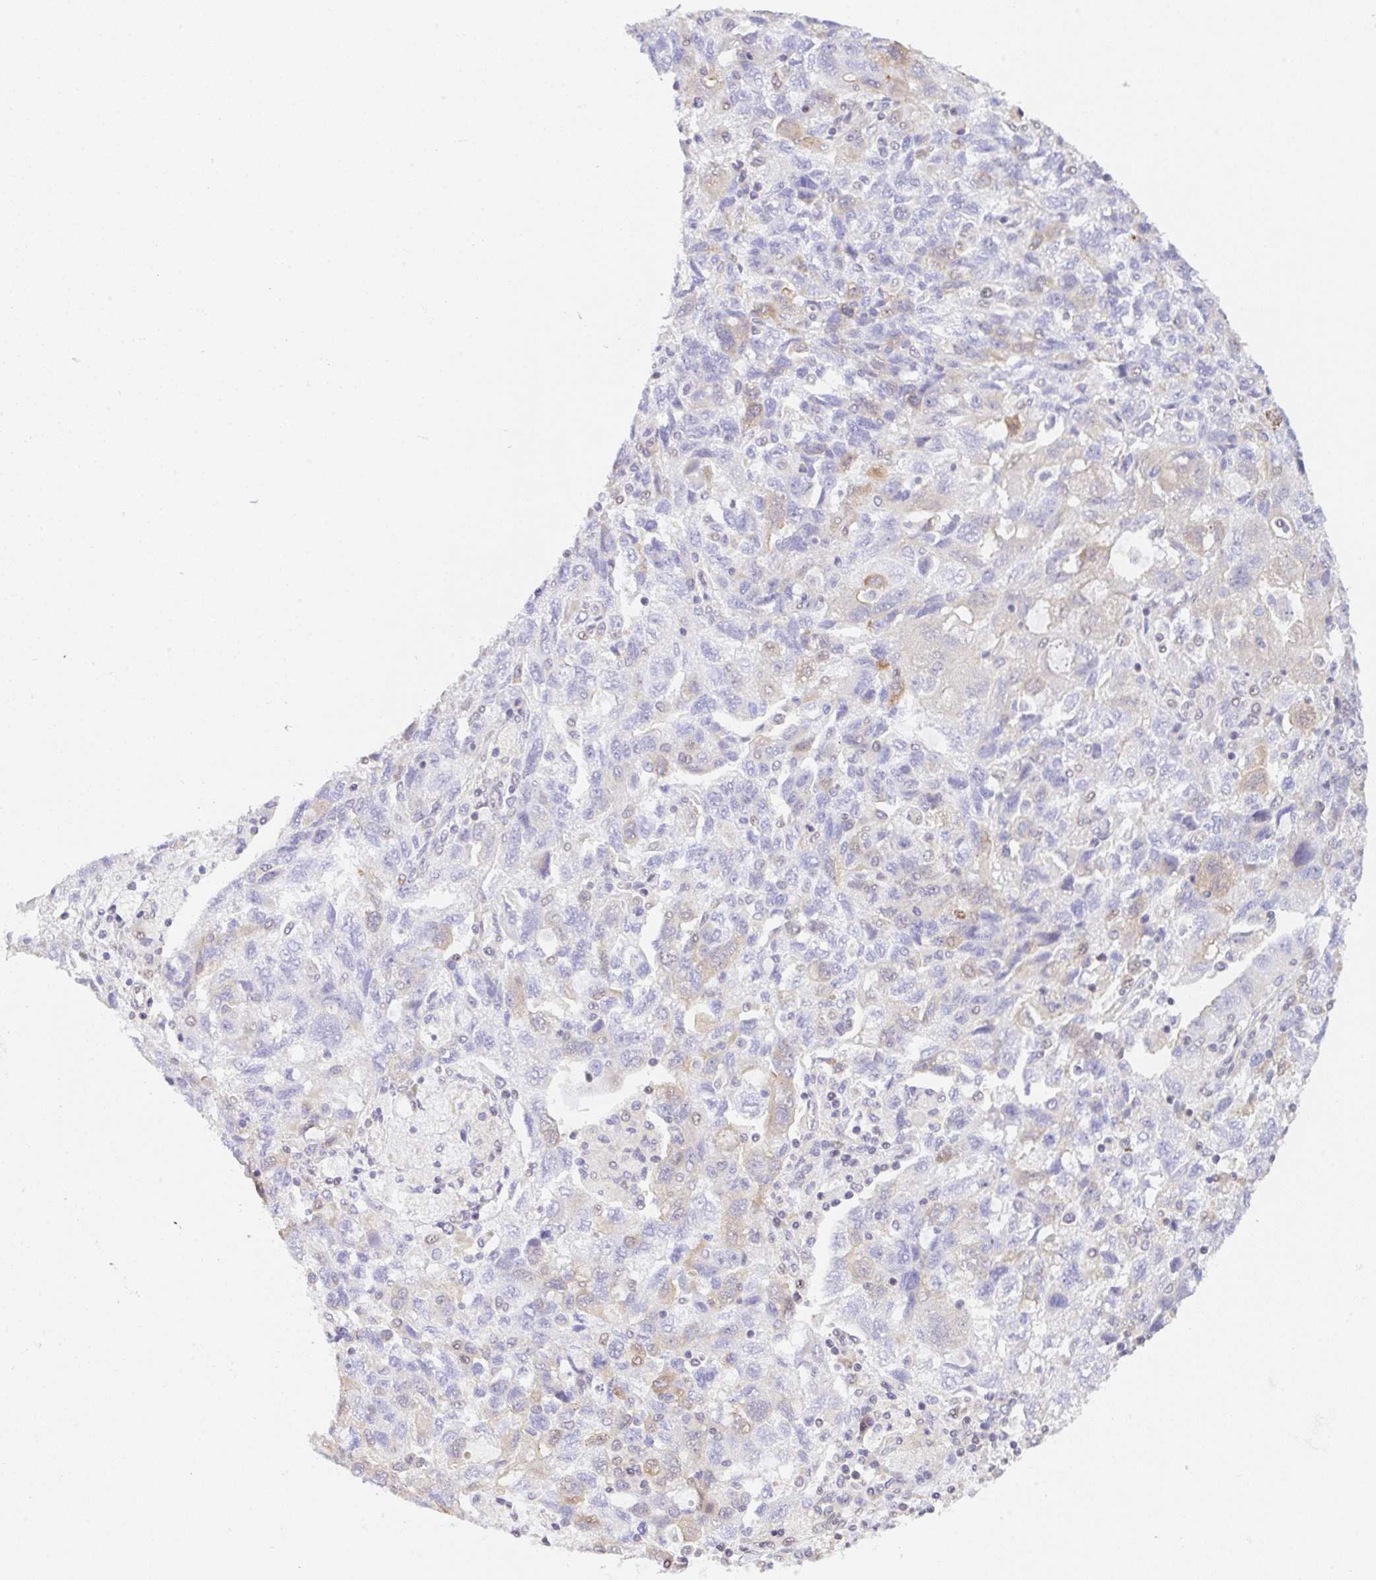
{"staining": {"intensity": "weak", "quantity": "<25%", "location": "cytoplasmic/membranous"}, "tissue": "ovarian cancer", "cell_type": "Tumor cells", "image_type": "cancer", "snomed": [{"axis": "morphology", "description": "Carcinoma, NOS"}, {"axis": "morphology", "description": "Cystadenocarcinoma, serous, NOS"}, {"axis": "topography", "description": "Ovary"}], "caption": "The micrograph reveals no staining of tumor cells in ovarian serous cystadenocarcinoma. The staining was performed using DAB (3,3'-diaminobenzidine) to visualize the protein expression in brown, while the nuclei were stained in blue with hematoxylin (Magnification: 20x).", "gene": "TBPL2", "patient": {"sex": "female", "age": 69}}